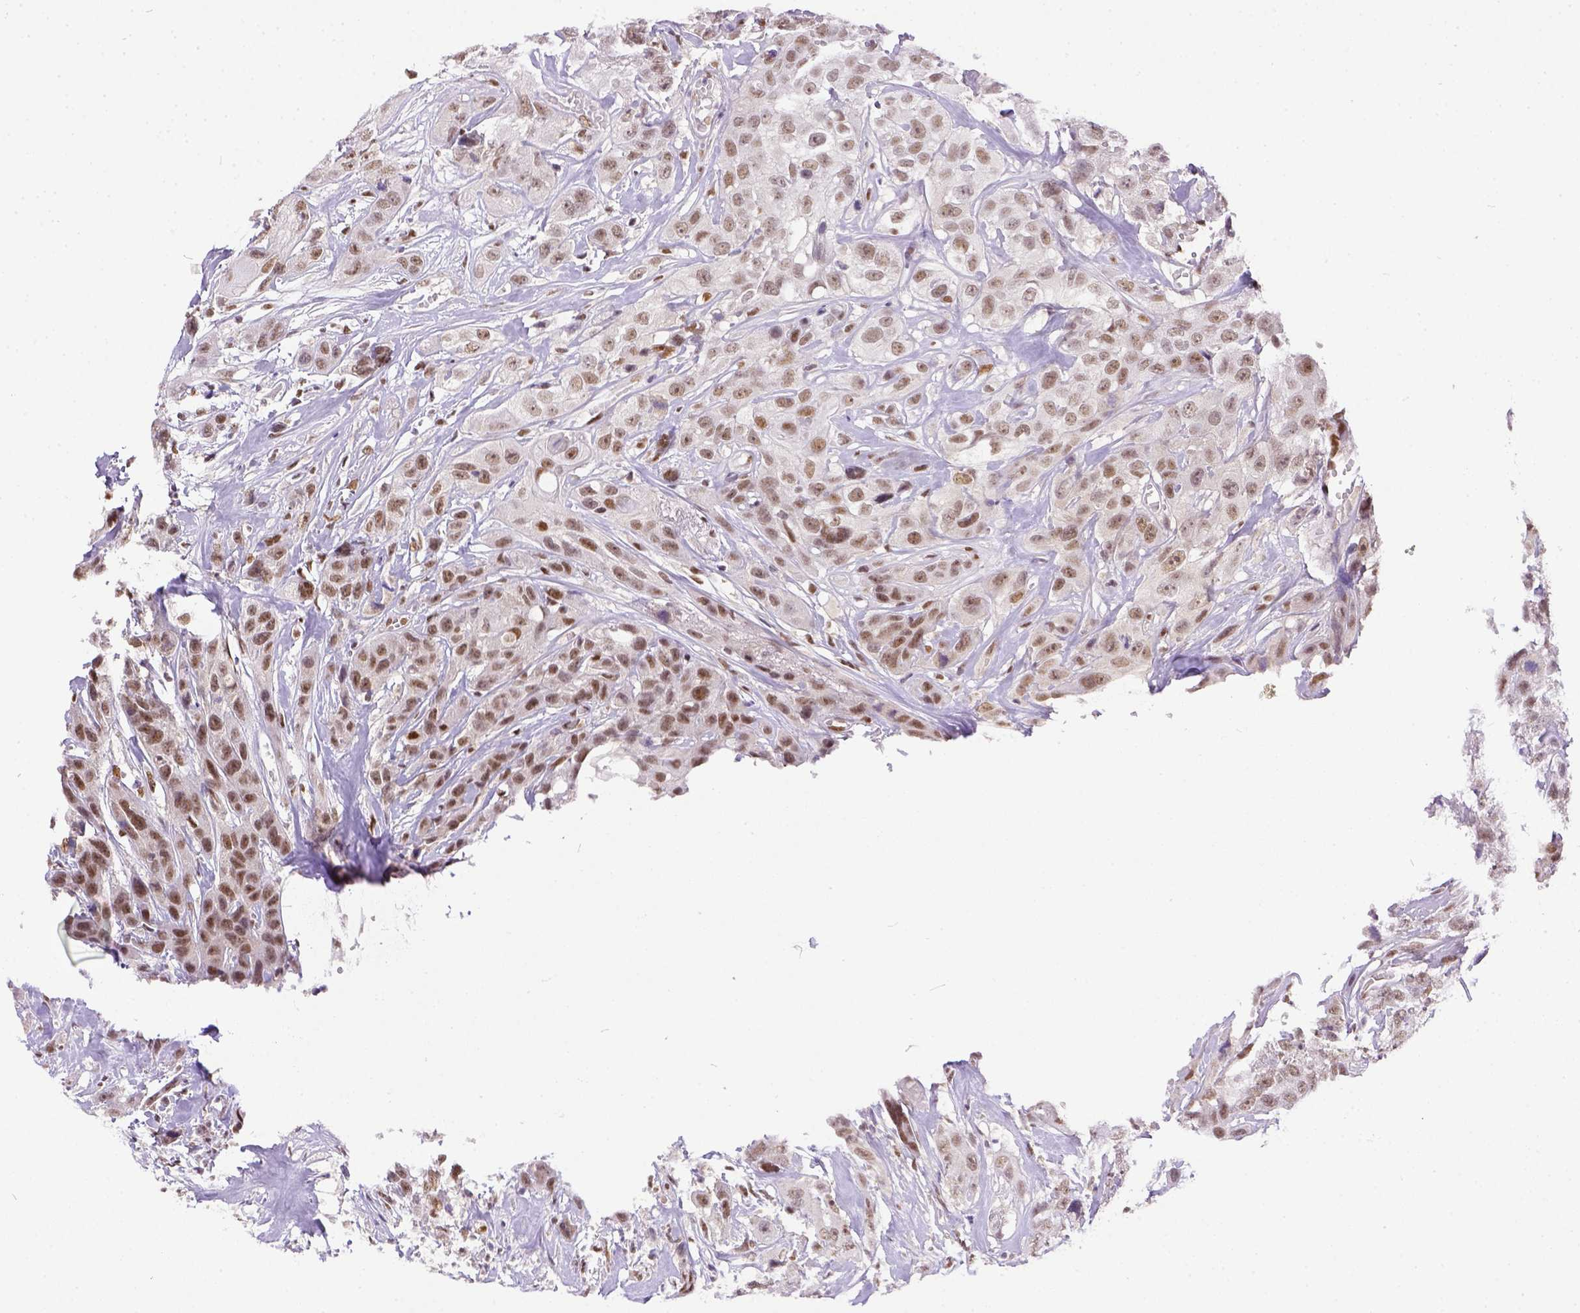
{"staining": {"intensity": "moderate", "quantity": ">75%", "location": "nuclear"}, "tissue": "head and neck cancer", "cell_type": "Tumor cells", "image_type": "cancer", "snomed": [{"axis": "morphology", "description": "Squamous cell carcinoma, NOS"}, {"axis": "topography", "description": "Head-Neck"}], "caption": "Immunohistochemical staining of head and neck cancer shows medium levels of moderate nuclear positivity in approximately >75% of tumor cells. (brown staining indicates protein expression, while blue staining denotes nuclei).", "gene": "ERCC1", "patient": {"sex": "male", "age": 57}}